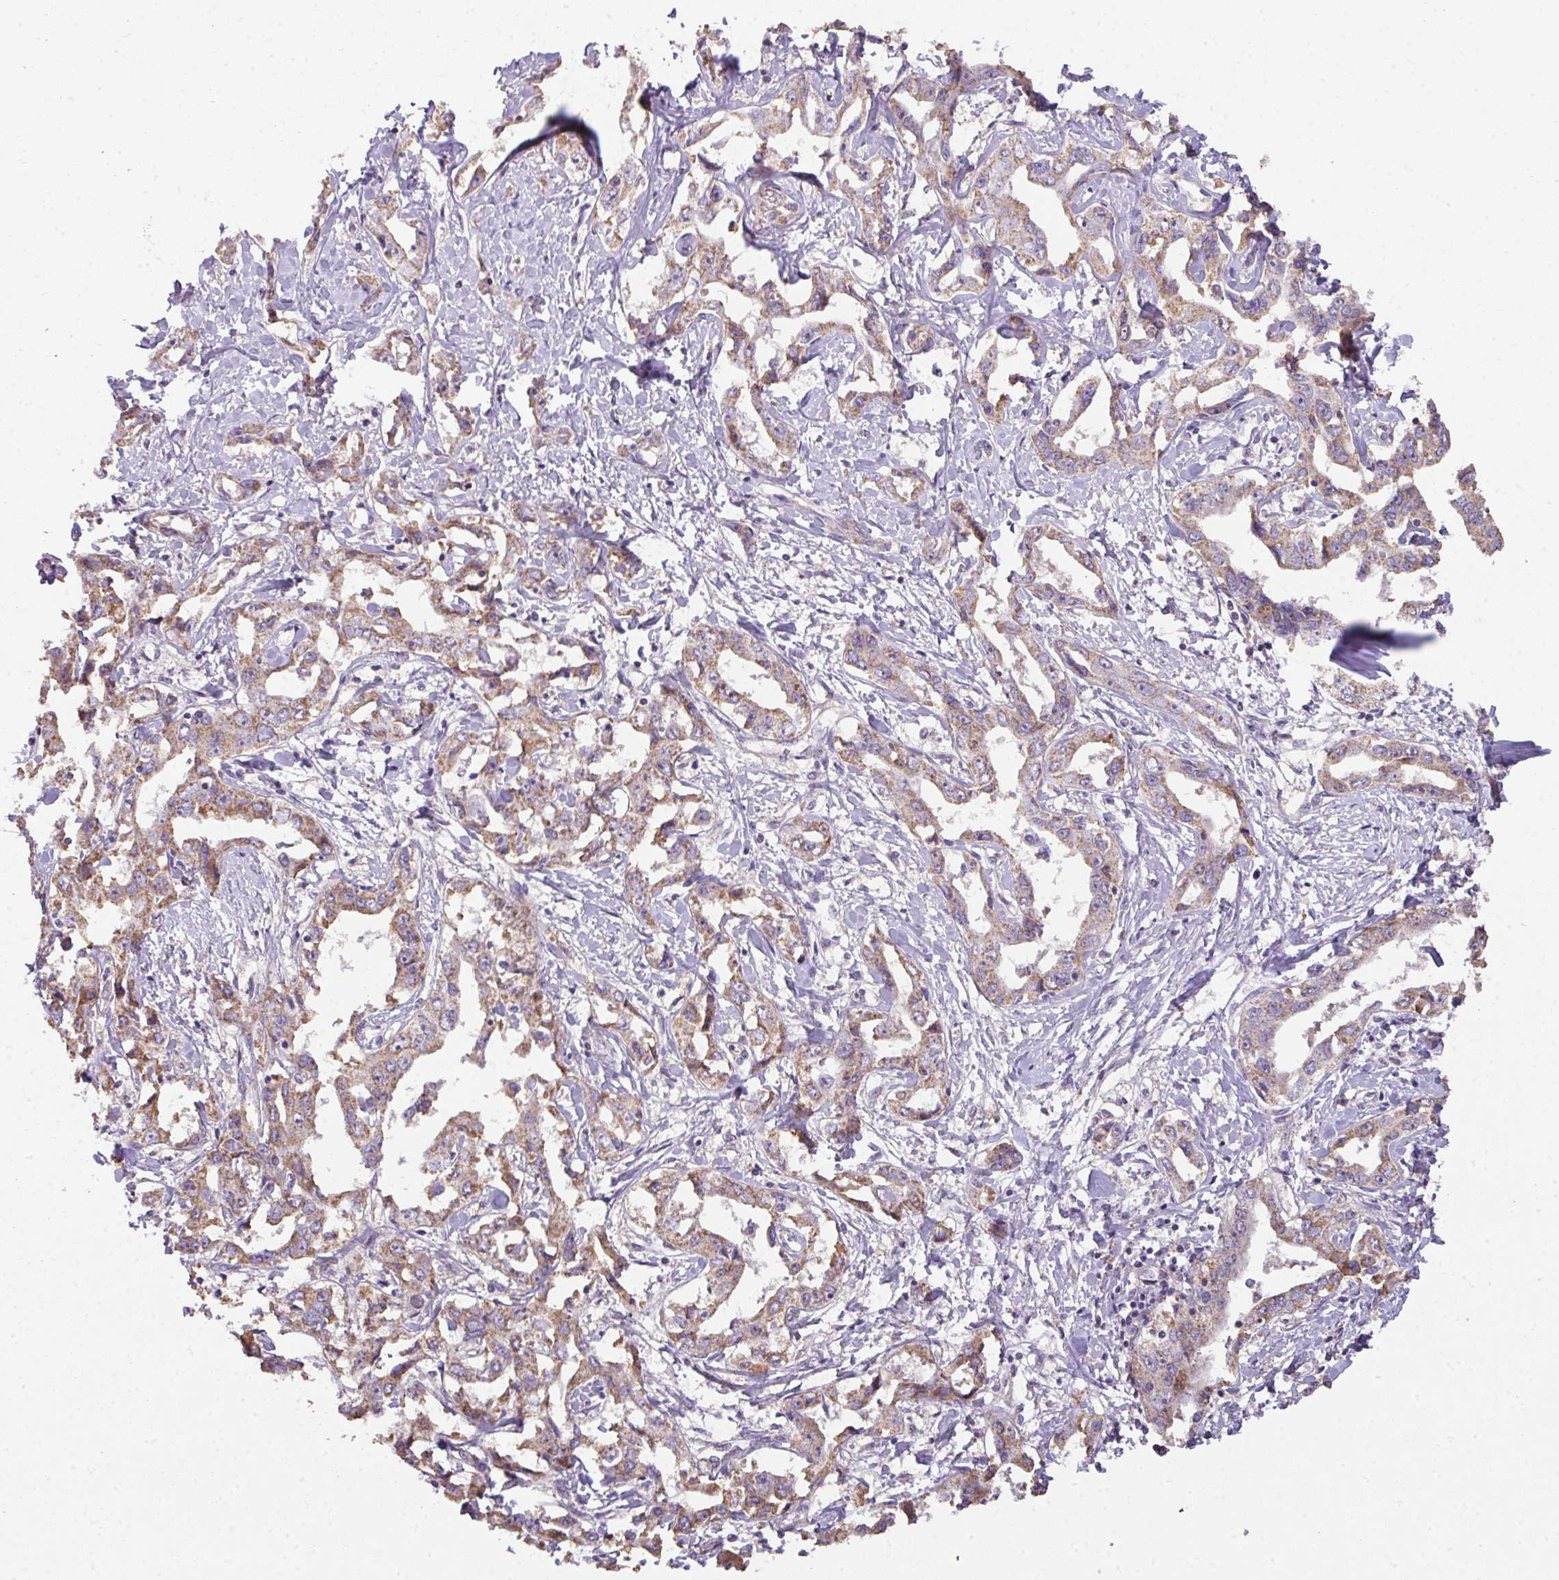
{"staining": {"intensity": "moderate", "quantity": ">75%", "location": "cytoplasmic/membranous"}, "tissue": "liver cancer", "cell_type": "Tumor cells", "image_type": "cancer", "snomed": [{"axis": "morphology", "description": "Cholangiocarcinoma"}, {"axis": "topography", "description": "Liver"}], "caption": "An IHC histopathology image of neoplastic tissue is shown. Protein staining in brown highlights moderate cytoplasmic/membranous positivity in liver cancer within tumor cells.", "gene": "PALS2", "patient": {"sex": "male", "age": 59}}